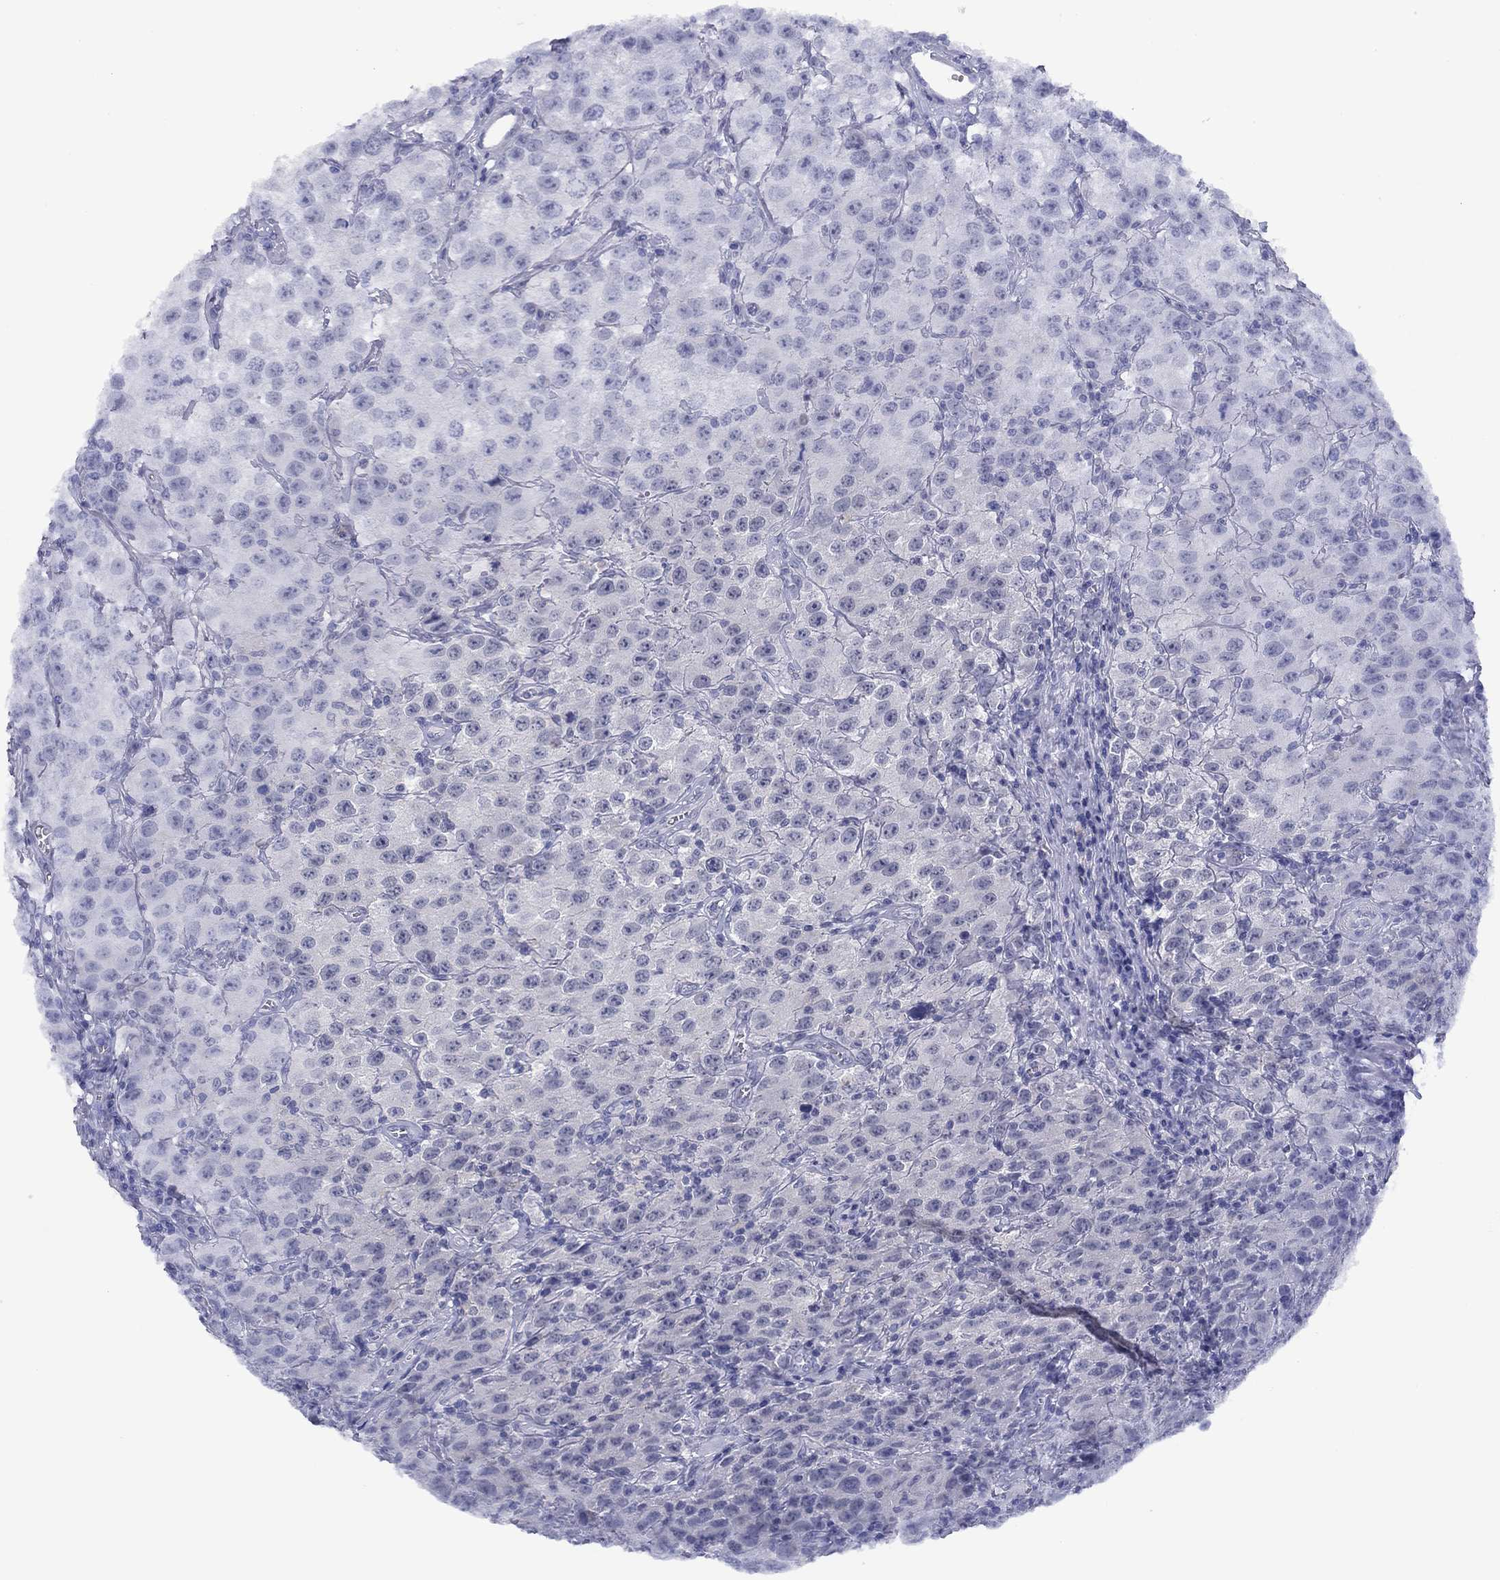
{"staining": {"intensity": "negative", "quantity": "none", "location": "none"}, "tissue": "testis cancer", "cell_type": "Tumor cells", "image_type": "cancer", "snomed": [{"axis": "morphology", "description": "Seminoma, NOS"}, {"axis": "topography", "description": "Testis"}], "caption": "This histopathology image is of testis cancer stained with immunohistochemistry (IHC) to label a protein in brown with the nuclei are counter-stained blue. There is no staining in tumor cells.", "gene": "TCFL5", "patient": {"sex": "male", "age": 52}}